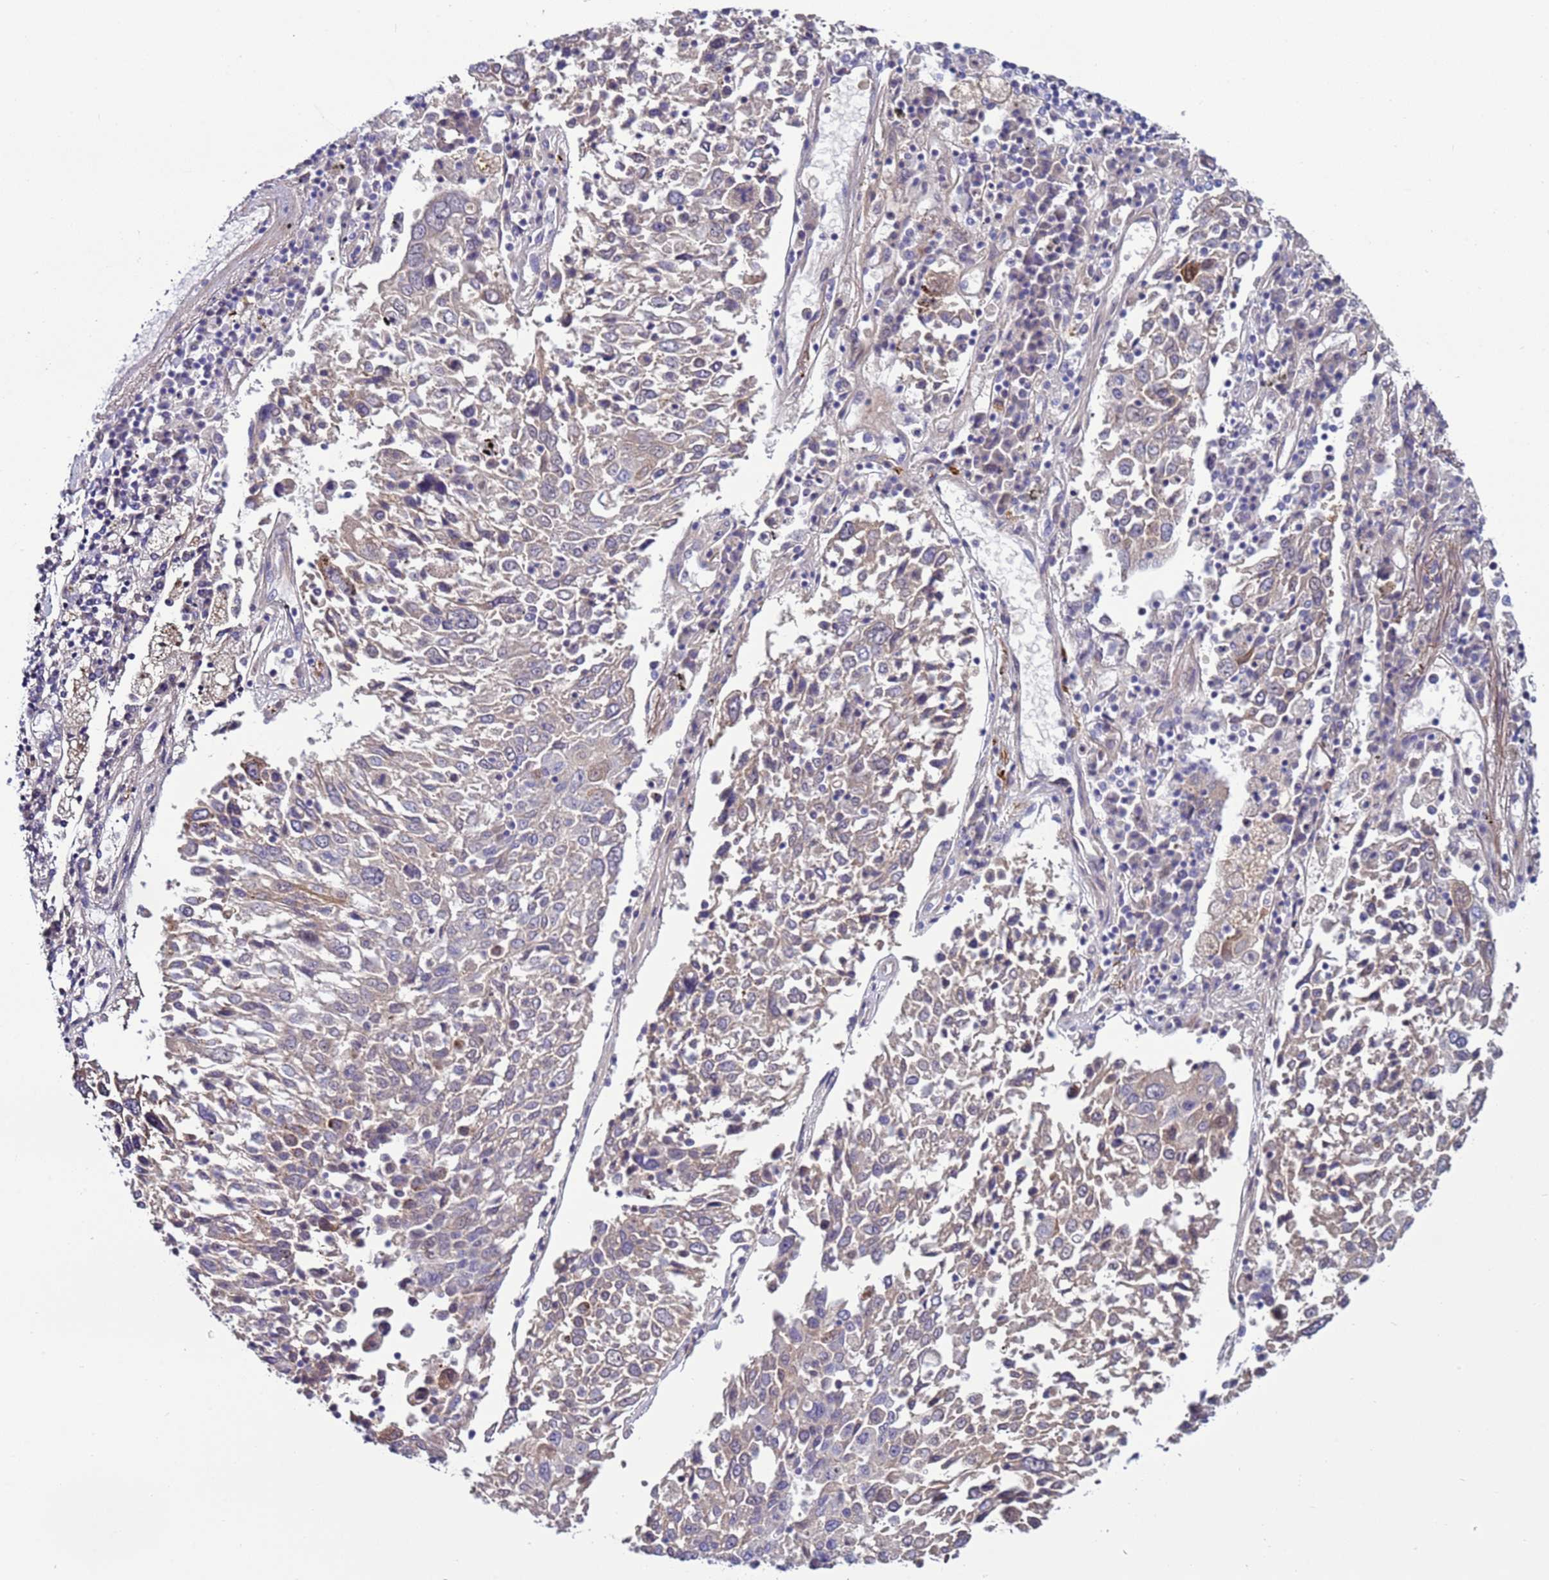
{"staining": {"intensity": "negative", "quantity": "none", "location": "none"}, "tissue": "lung cancer", "cell_type": "Tumor cells", "image_type": "cancer", "snomed": [{"axis": "morphology", "description": "Squamous cell carcinoma, NOS"}, {"axis": "topography", "description": "Lung"}], "caption": "Immunohistochemistry of squamous cell carcinoma (lung) shows no positivity in tumor cells.", "gene": "TRIM51", "patient": {"sex": "male", "age": 65}}